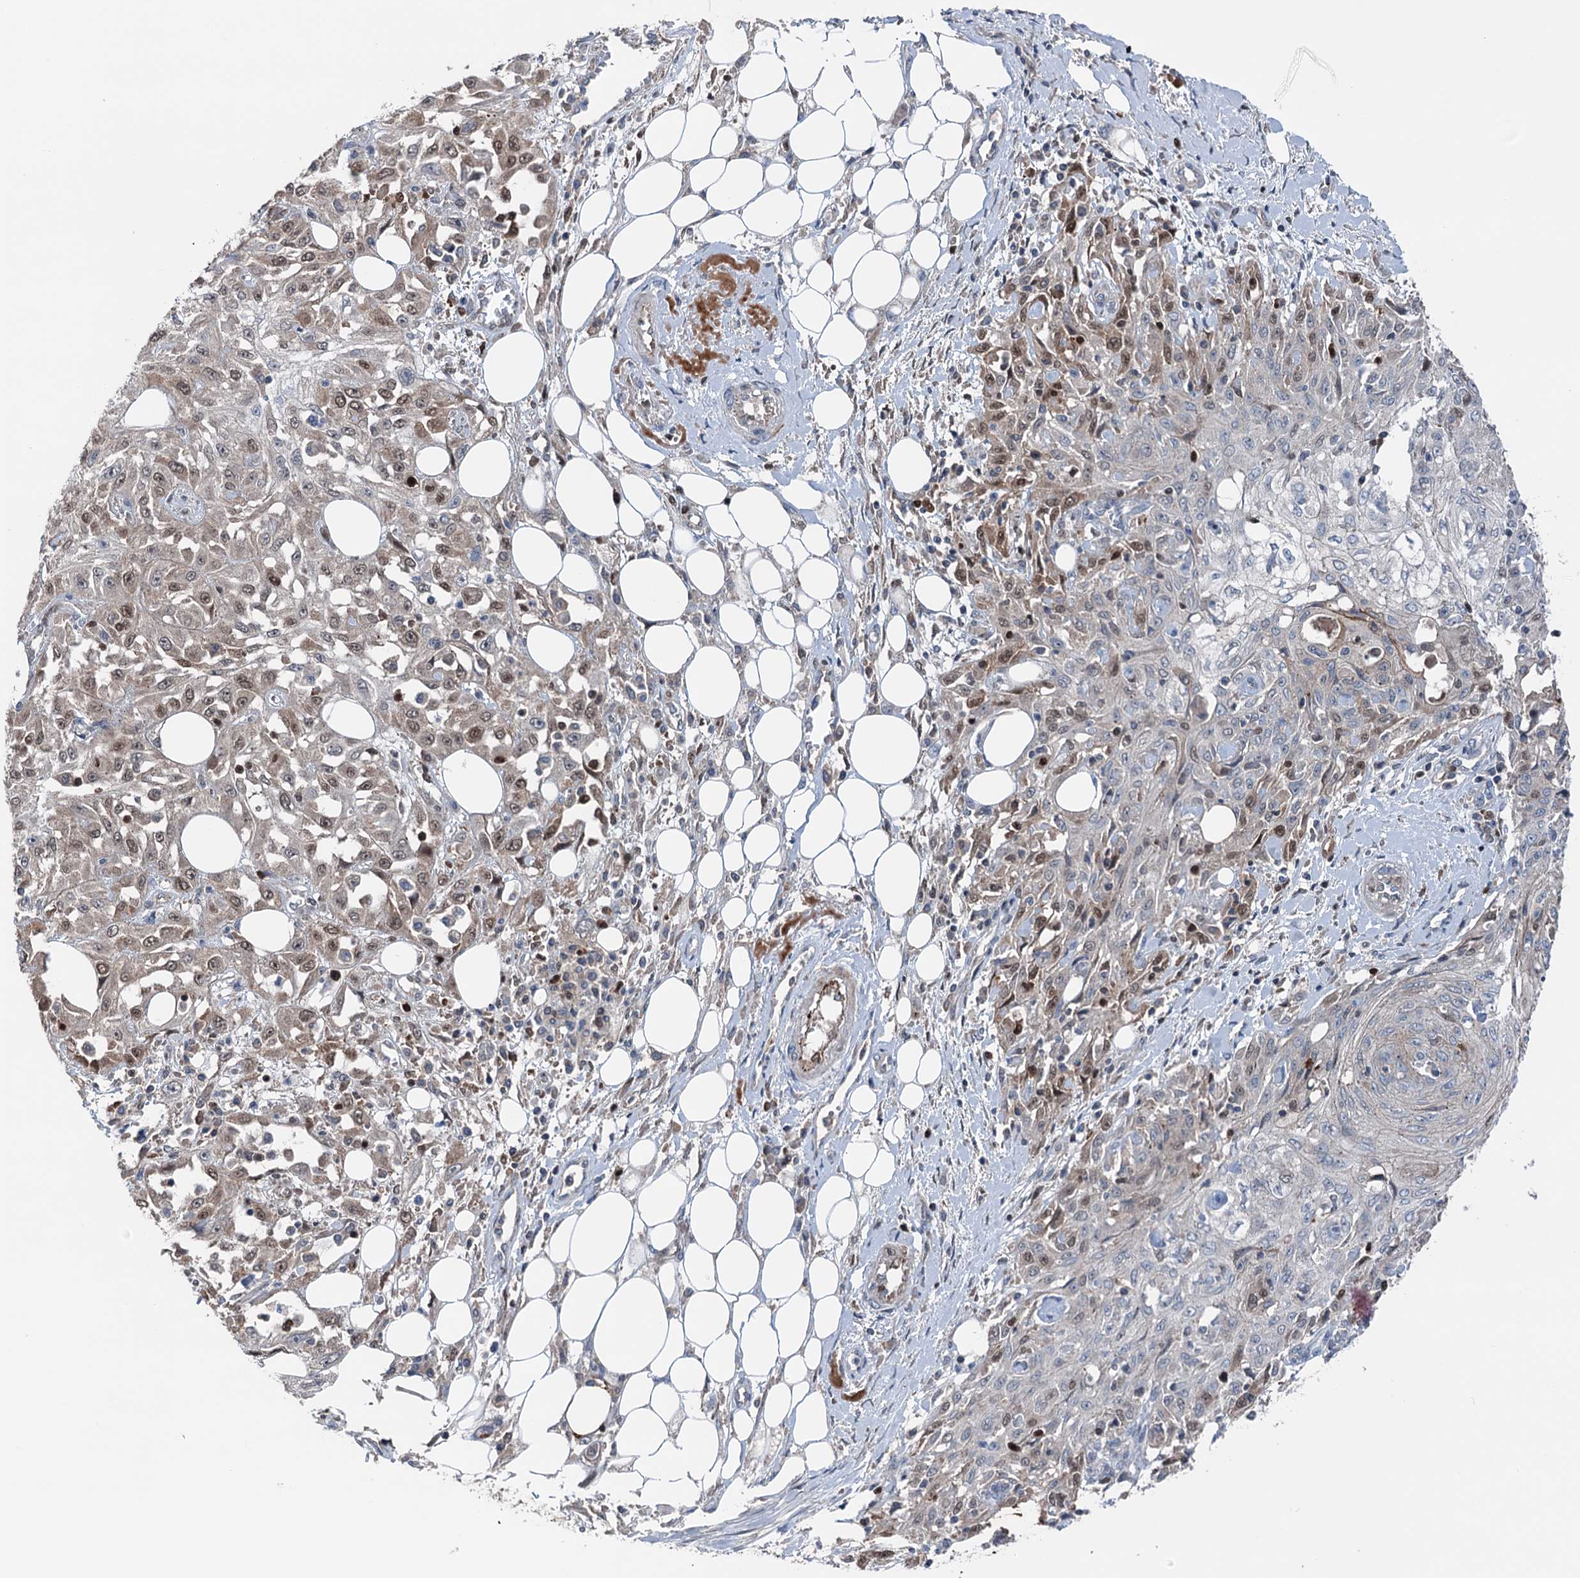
{"staining": {"intensity": "weak", "quantity": "25%-75%", "location": "cytoplasmic/membranous,nuclear"}, "tissue": "skin cancer", "cell_type": "Tumor cells", "image_type": "cancer", "snomed": [{"axis": "morphology", "description": "Squamous cell carcinoma, NOS"}, {"axis": "morphology", "description": "Squamous cell carcinoma, metastatic, NOS"}, {"axis": "topography", "description": "Skin"}, {"axis": "topography", "description": "Lymph node"}], "caption": "About 25%-75% of tumor cells in skin cancer (squamous cell carcinoma) reveal weak cytoplasmic/membranous and nuclear protein positivity as visualized by brown immunohistochemical staining.", "gene": "NCAPD2", "patient": {"sex": "male", "age": 75}}